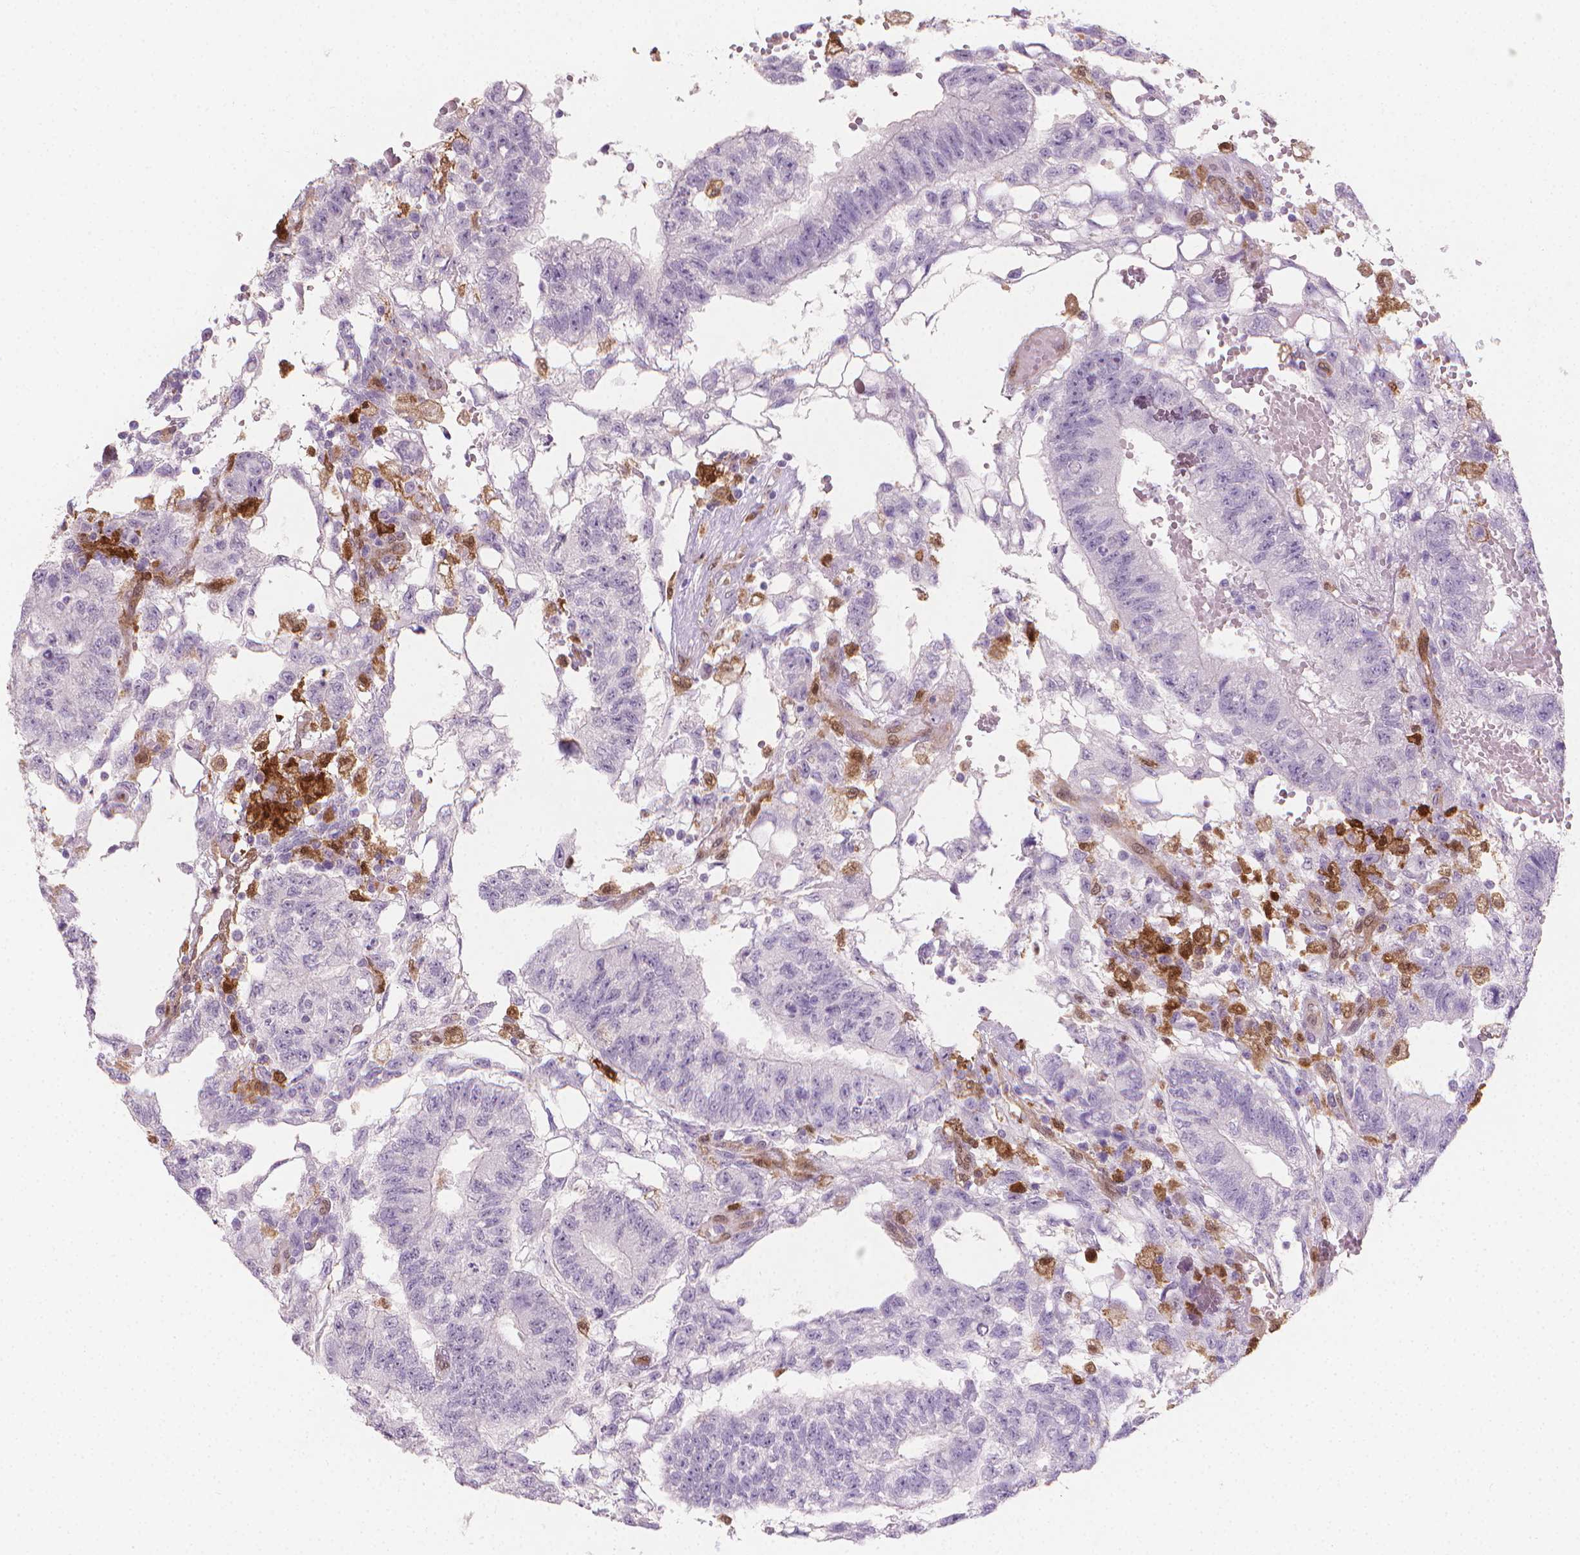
{"staining": {"intensity": "negative", "quantity": "none", "location": "none"}, "tissue": "testis cancer", "cell_type": "Tumor cells", "image_type": "cancer", "snomed": [{"axis": "morphology", "description": "Carcinoma, Embryonal, NOS"}, {"axis": "topography", "description": "Testis"}], "caption": "DAB (3,3'-diaminobenzidine) immunohistochemical staining of testis embryonal carcinoma reveals no significant expression in tumor cells. The staining is performed using DAB (3,3'-diaminobenzidine) brown chromogen with nuclei counter-stained in using hematoxylin.", "gene": "TNFAIP2", "patient": {"sex": "male", "age": 32}}